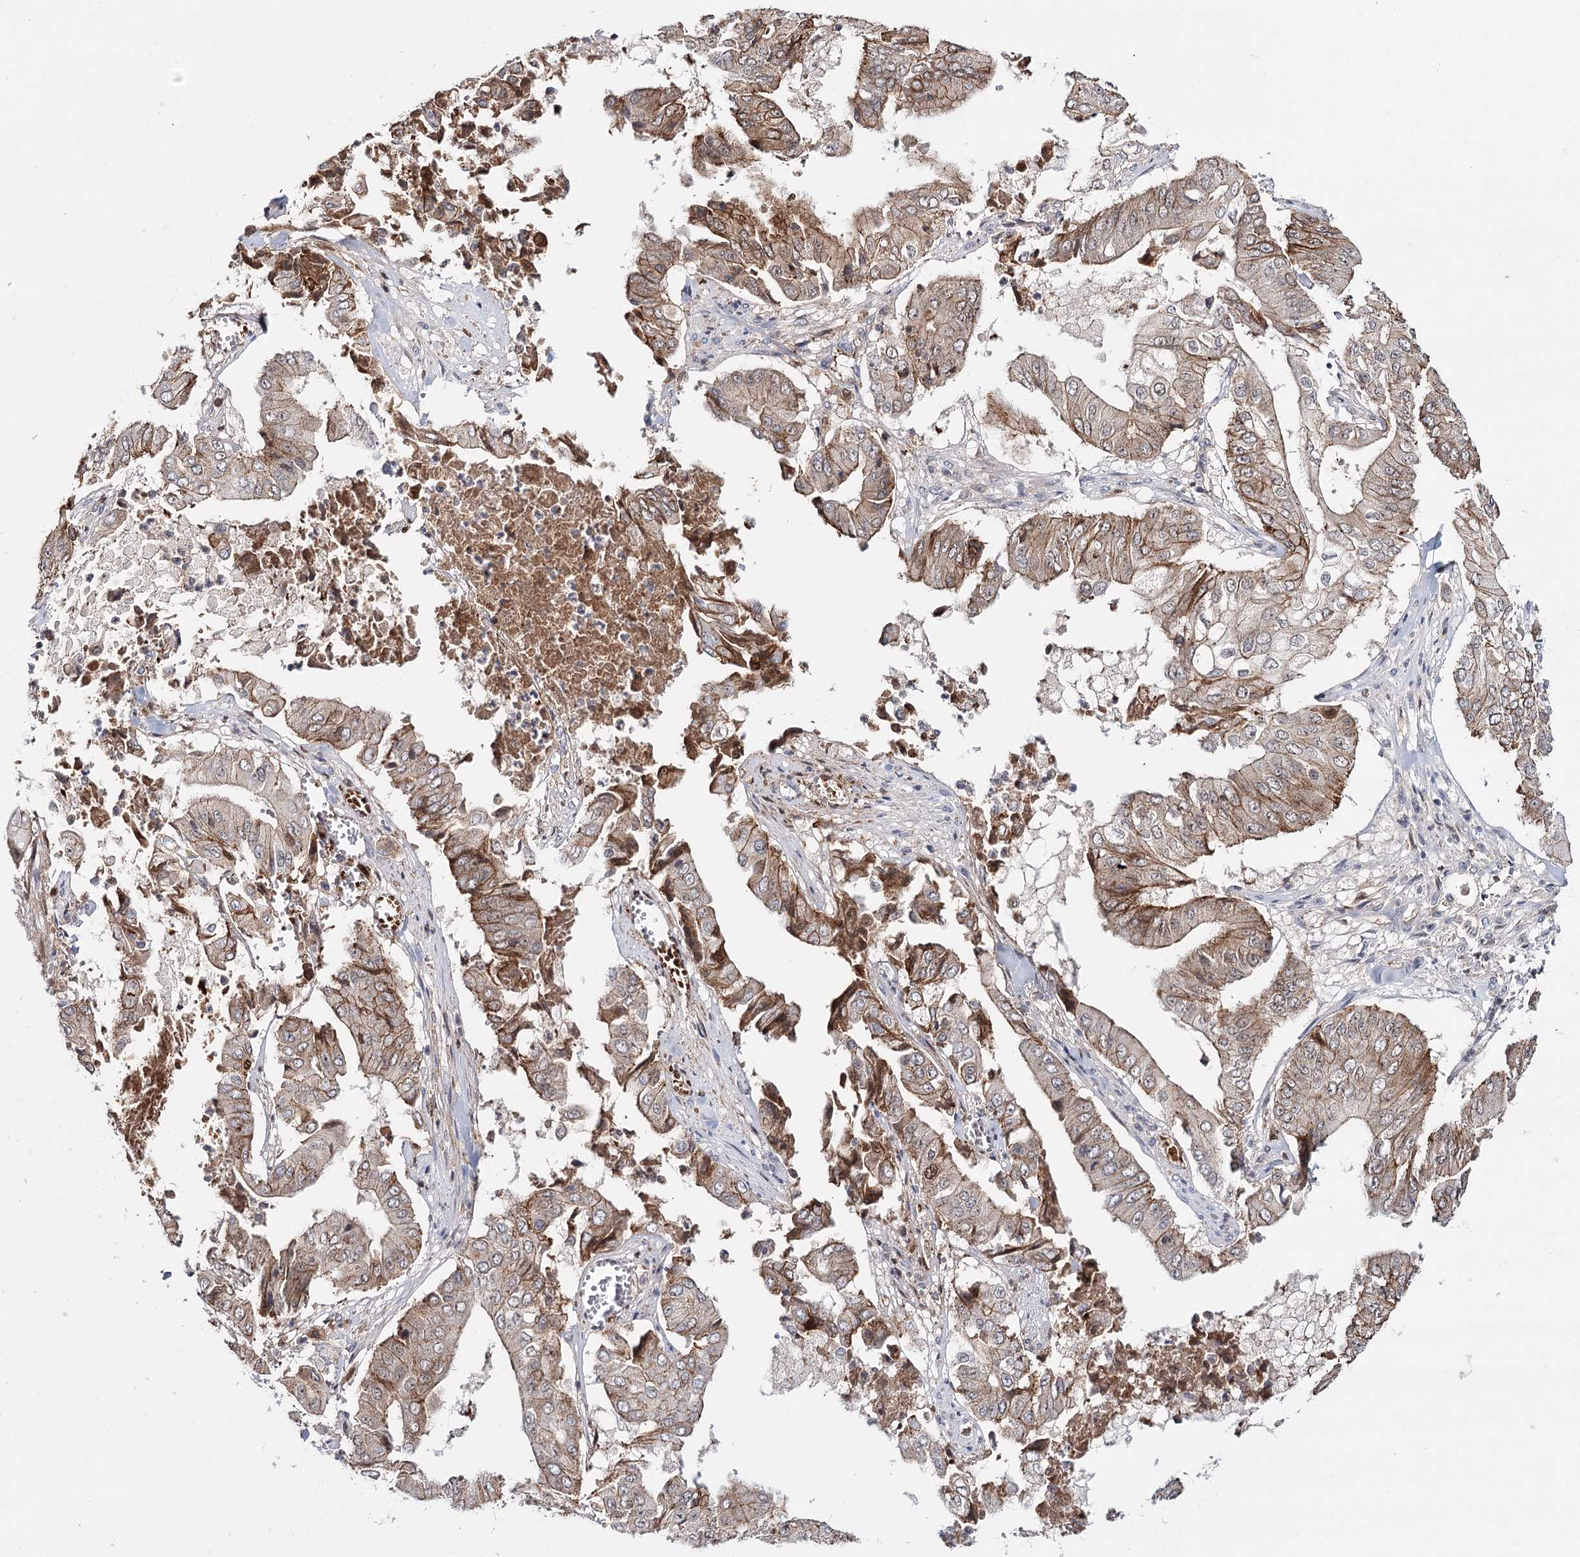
{"staining": {"intensity": "moderate", "quantity": ">75%", "location": "cytoplasmic/membranous"}, "tissue": "pancreatic cancer", "cell_type": "Tumor cells", "image_type": "cancer", "snomed": [{"axis": "morphology", "description": "Adenocarcinoma, NOS"}, {"axis": "topography", "description": "Pancreas"}], "caption": "Tumor cells show medium levels of moderate cytoplasmic/membranous positivity in about >75% of cells in pancreatic cancer (adenocarcinoma).", "gene": "PKP4", "patient": {"sex": "female", "age": 77}}